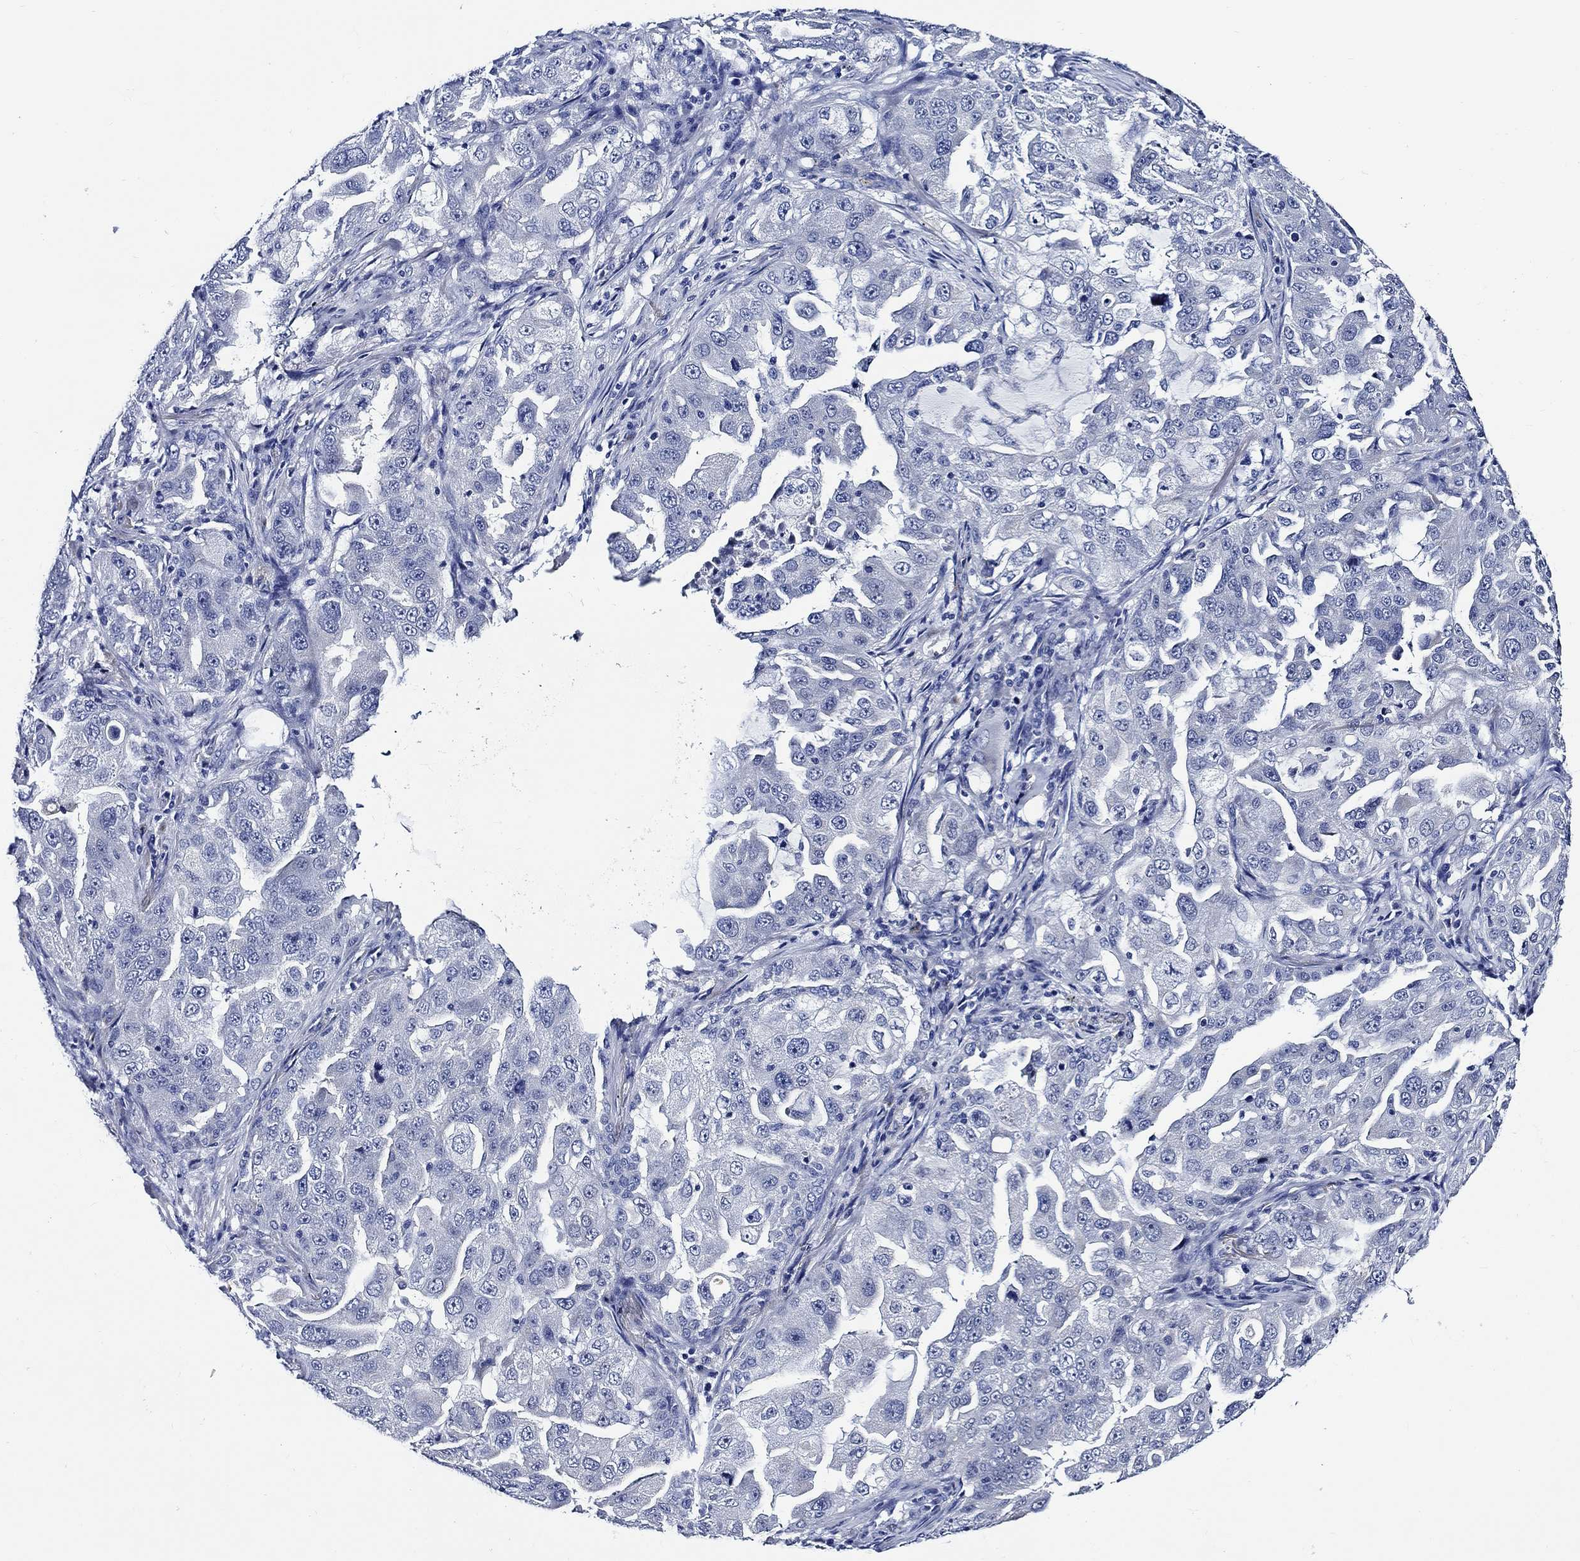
{"staining": {"intensity": "negative", "quantity": "none", "location": "none"}, "tissue": "lung cancer", "cell_type": "Tumor cells", "image_type": "cancer", "snomed": [{"axis": "morphology", "description": "Adenocarcinoma, NOS"}, {"axis": "topography", "description": "Lung"}], "caption": "Photomicrograph shows no significant protein positivity in tumor cells of lung cancer. (DAB (3,3'-diaminobenzidine) immunohistochemistry with hematoxylin counter stain).", "gene": "WDR62", "patient": {"sex": "female", "age": 61}}